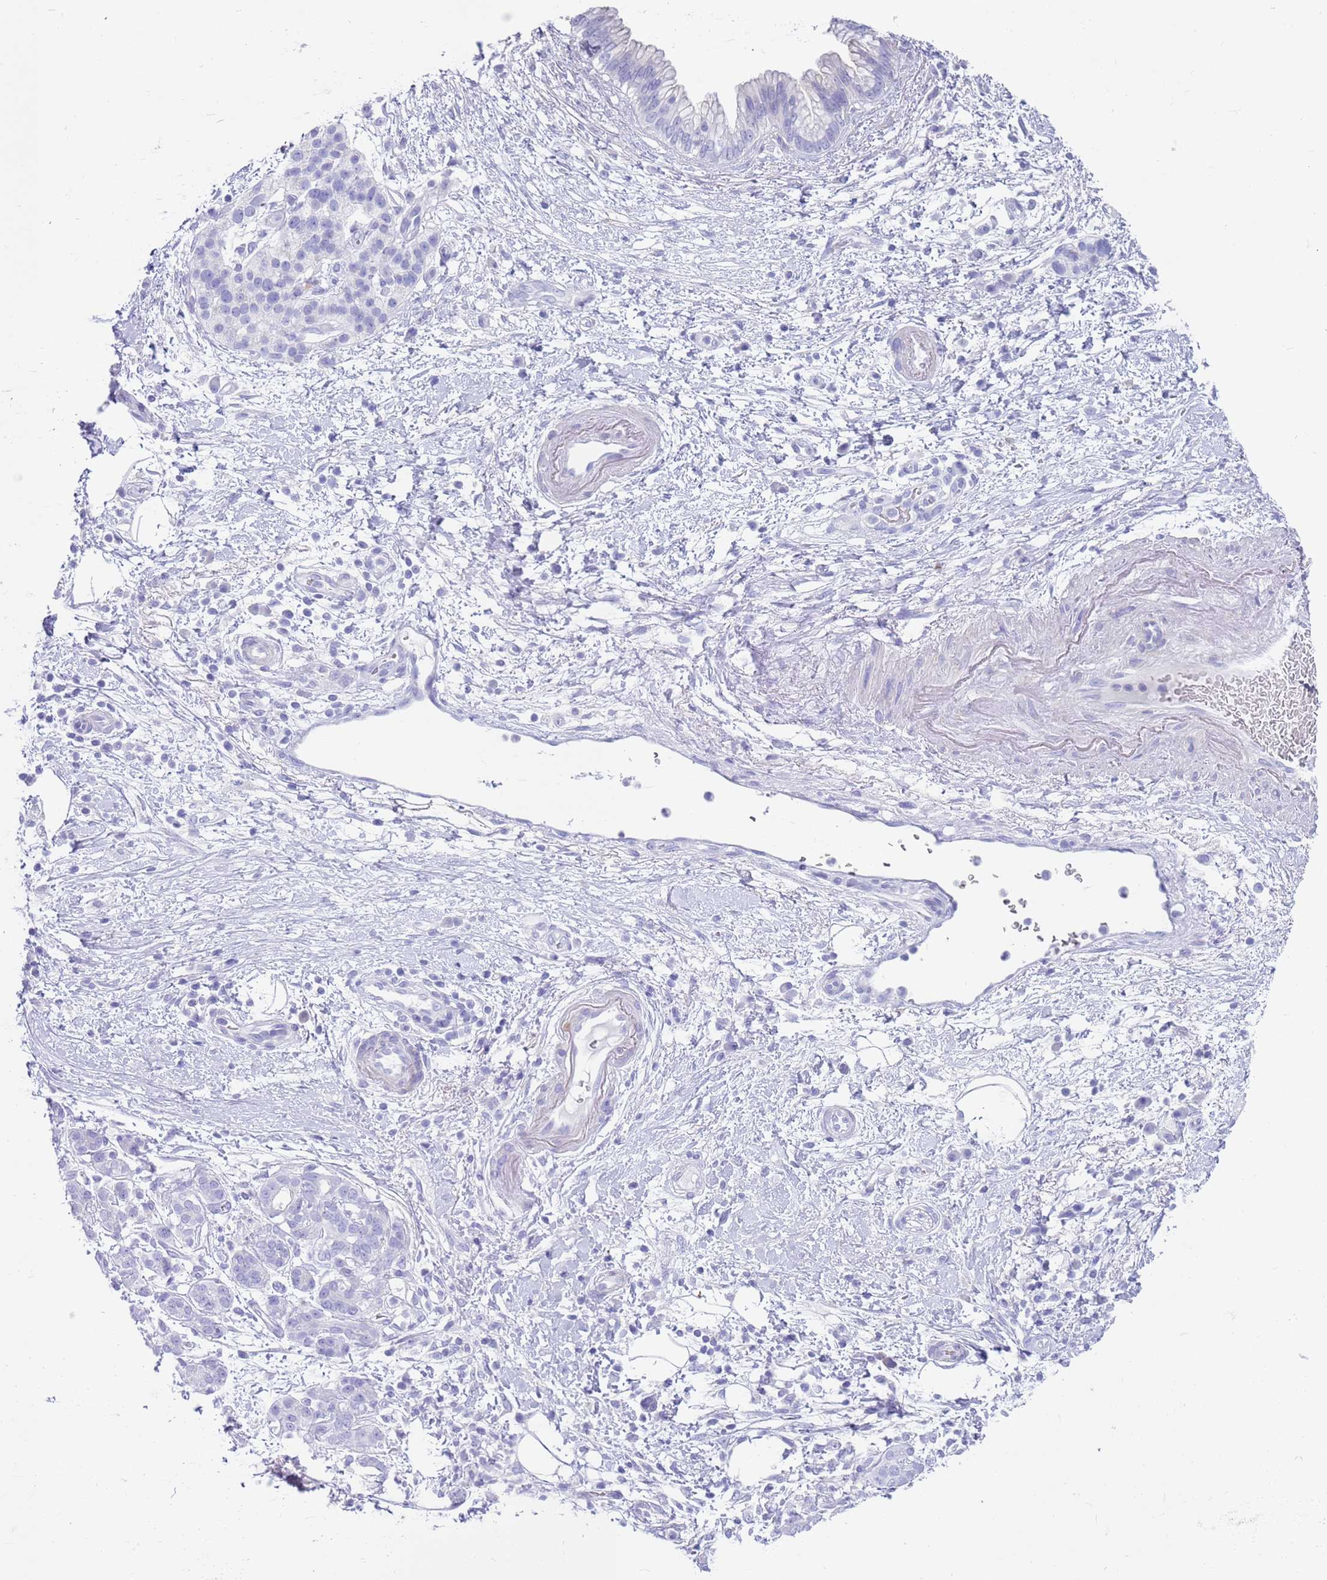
{"staining": {"intensity": "negative", "quantity": "none", "location": "none"}, "tissue": "pancreatic cancer", "cell_type": "Tumor cells", "image_type": "cancer", "snomed": [{"axis": "morphology", "description": "Adenocarcinoma, NOS"}, {"axis": "topography", "description": "Pancreas"}], "caption": "DAB immunohistochemical staining of human pancreatic adenocarcinoma demonstrates no significant positivity in tumor cells. Nuclei are stained in blue.", "gene": "CPXM2", "patient": {"sex": "female", "age": 73}}